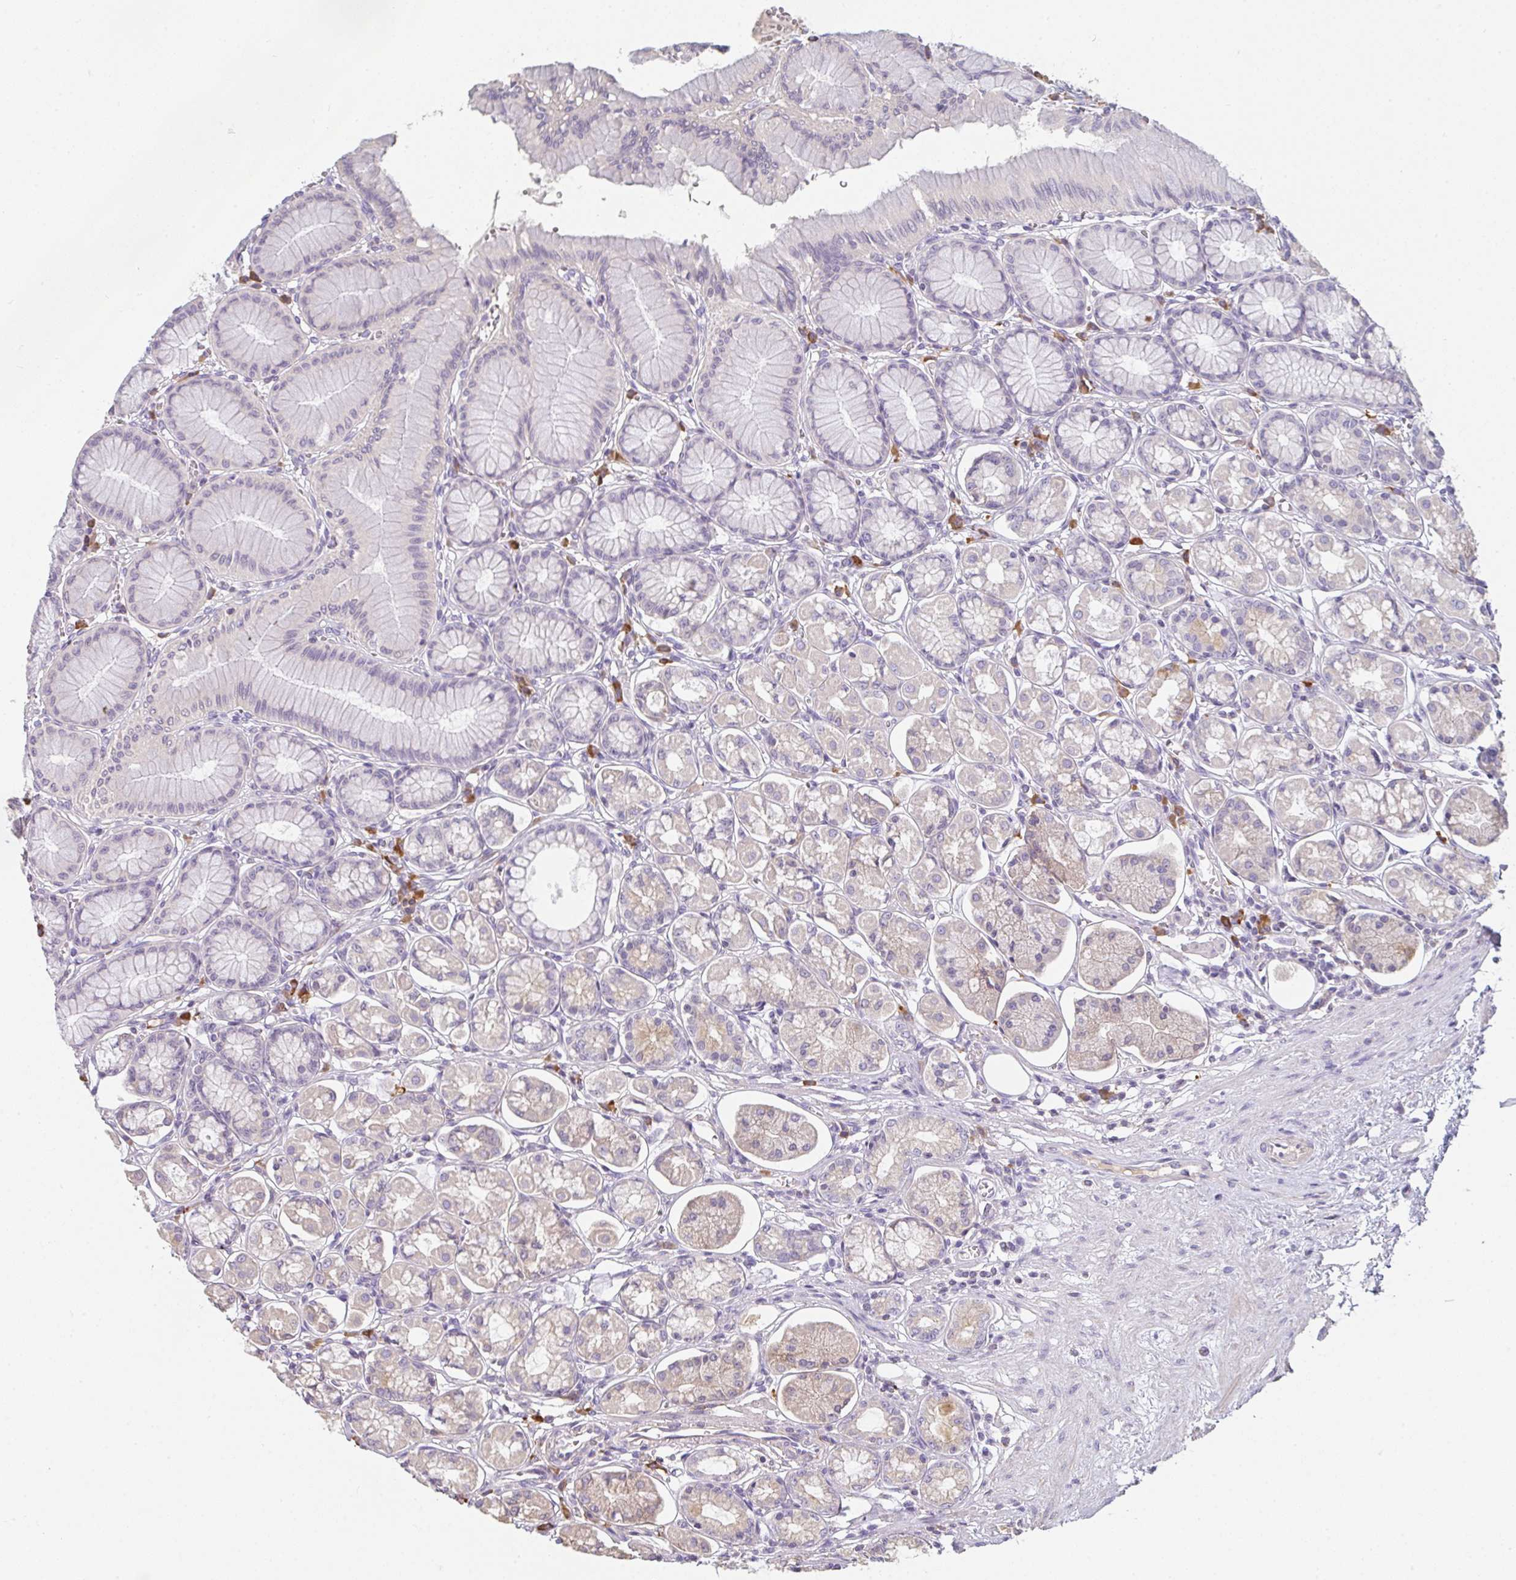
{"staining": {"intensity": "weak", "quantity": "<25%", "location": "cytoplasmic/membranous"}, "tissue": "stomach", "cell_type": "Glandular cells", "image_type": "normal", "snomed": [{"axis": "morphology", "description": "Normal tissue, NOS"}, {"axis": "topography", "description": "Stomach"}, {"axis": "topography", "description": "Stomach, lower"}], "caption": "A high-resolution histopathology image shows immunohistochemistry (IHC) staining of unremarkable stomach, which displays no significant staining in glandular cells. (Stains: DAB immunohistochemistry with hematoxylin counter stain, Microscopy: brightfield microscopy at high magnification).", "gene": "ZNF215", "patient": {"sex": "male", "age": 76}}